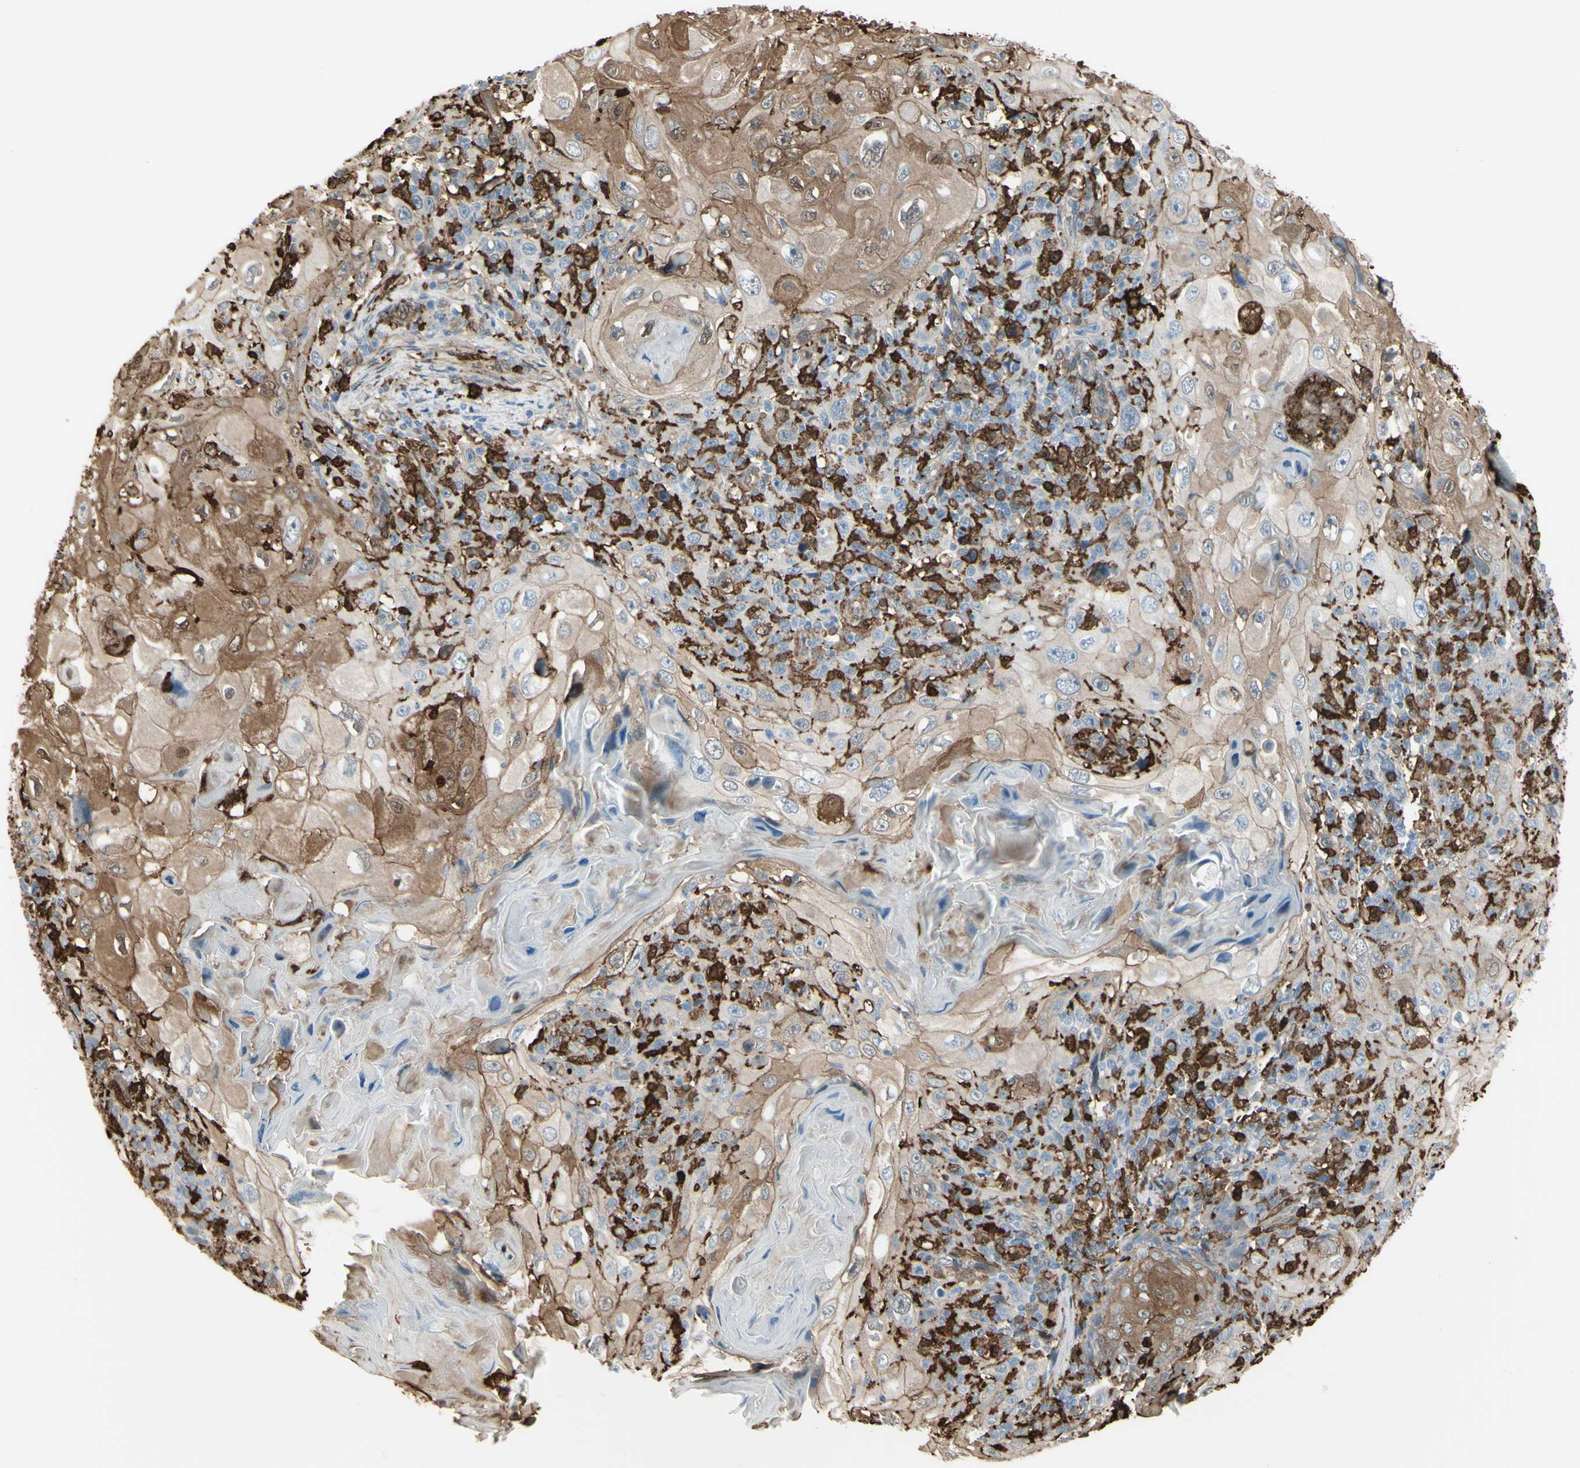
{"staining": {"intensity": "weak", "quantity": ">75%", "location": "cytoplasmic/membranous"}, "tissue": "skin cancer", "cell_type": "Tumor cells", "image_type": "cancer", "snomed": [{"axis": "morphology", "description": "Squamous cell carcinoma, NOS"}, {"axis": "topography", "description": "Skin"}], "caption": "Approximately >75% of tumor cells in skin squamous cell carcinoma reveal weak cytoplasmic/membranous protein positivity as visualized by brown immunohistochemical staining.", "gene": "GSN", "patient": {"sex": "female", "age": 88}}